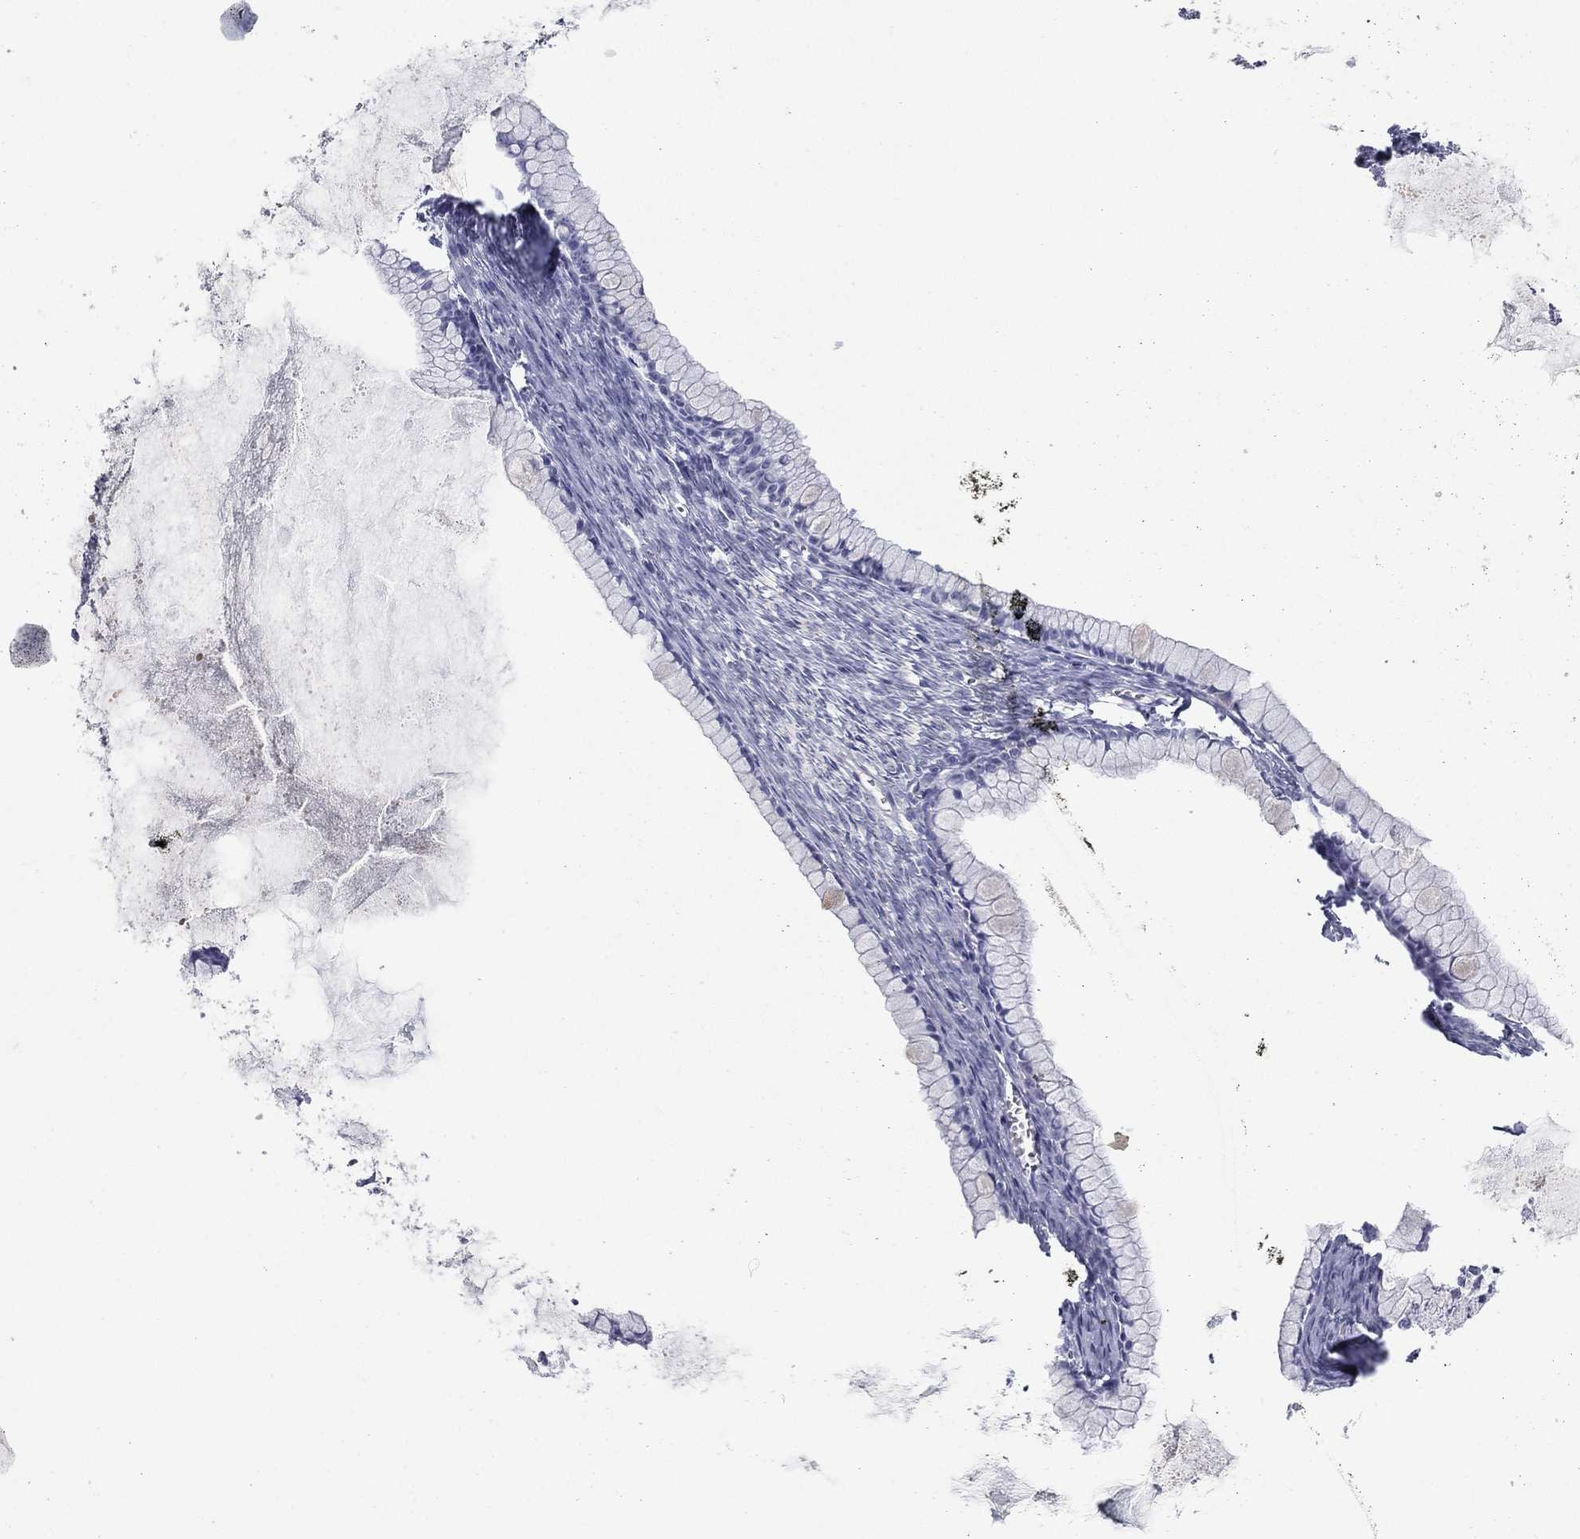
{"staining": {"intensity": "negative", "quantity": "none", "location": "none"}, "tissue": "ovarian cancer", "cell_type": "Tumor cells", "image_type": "cancer", "snomed": [{"axis": "morphology", "description": "Cystadenocarcinoma, mucinous, NOS"}, {"axis": "topography", "description": "Ovary"}], "caption": "DAB immunohistochemical staining of ovarian mucinous cystadenocarcinoma demonstrates no significant expression in tumor cells. Nuclei are stained in blue.", "gene": "CPT1B", "patient": {"sex": "female", "age": 41}}